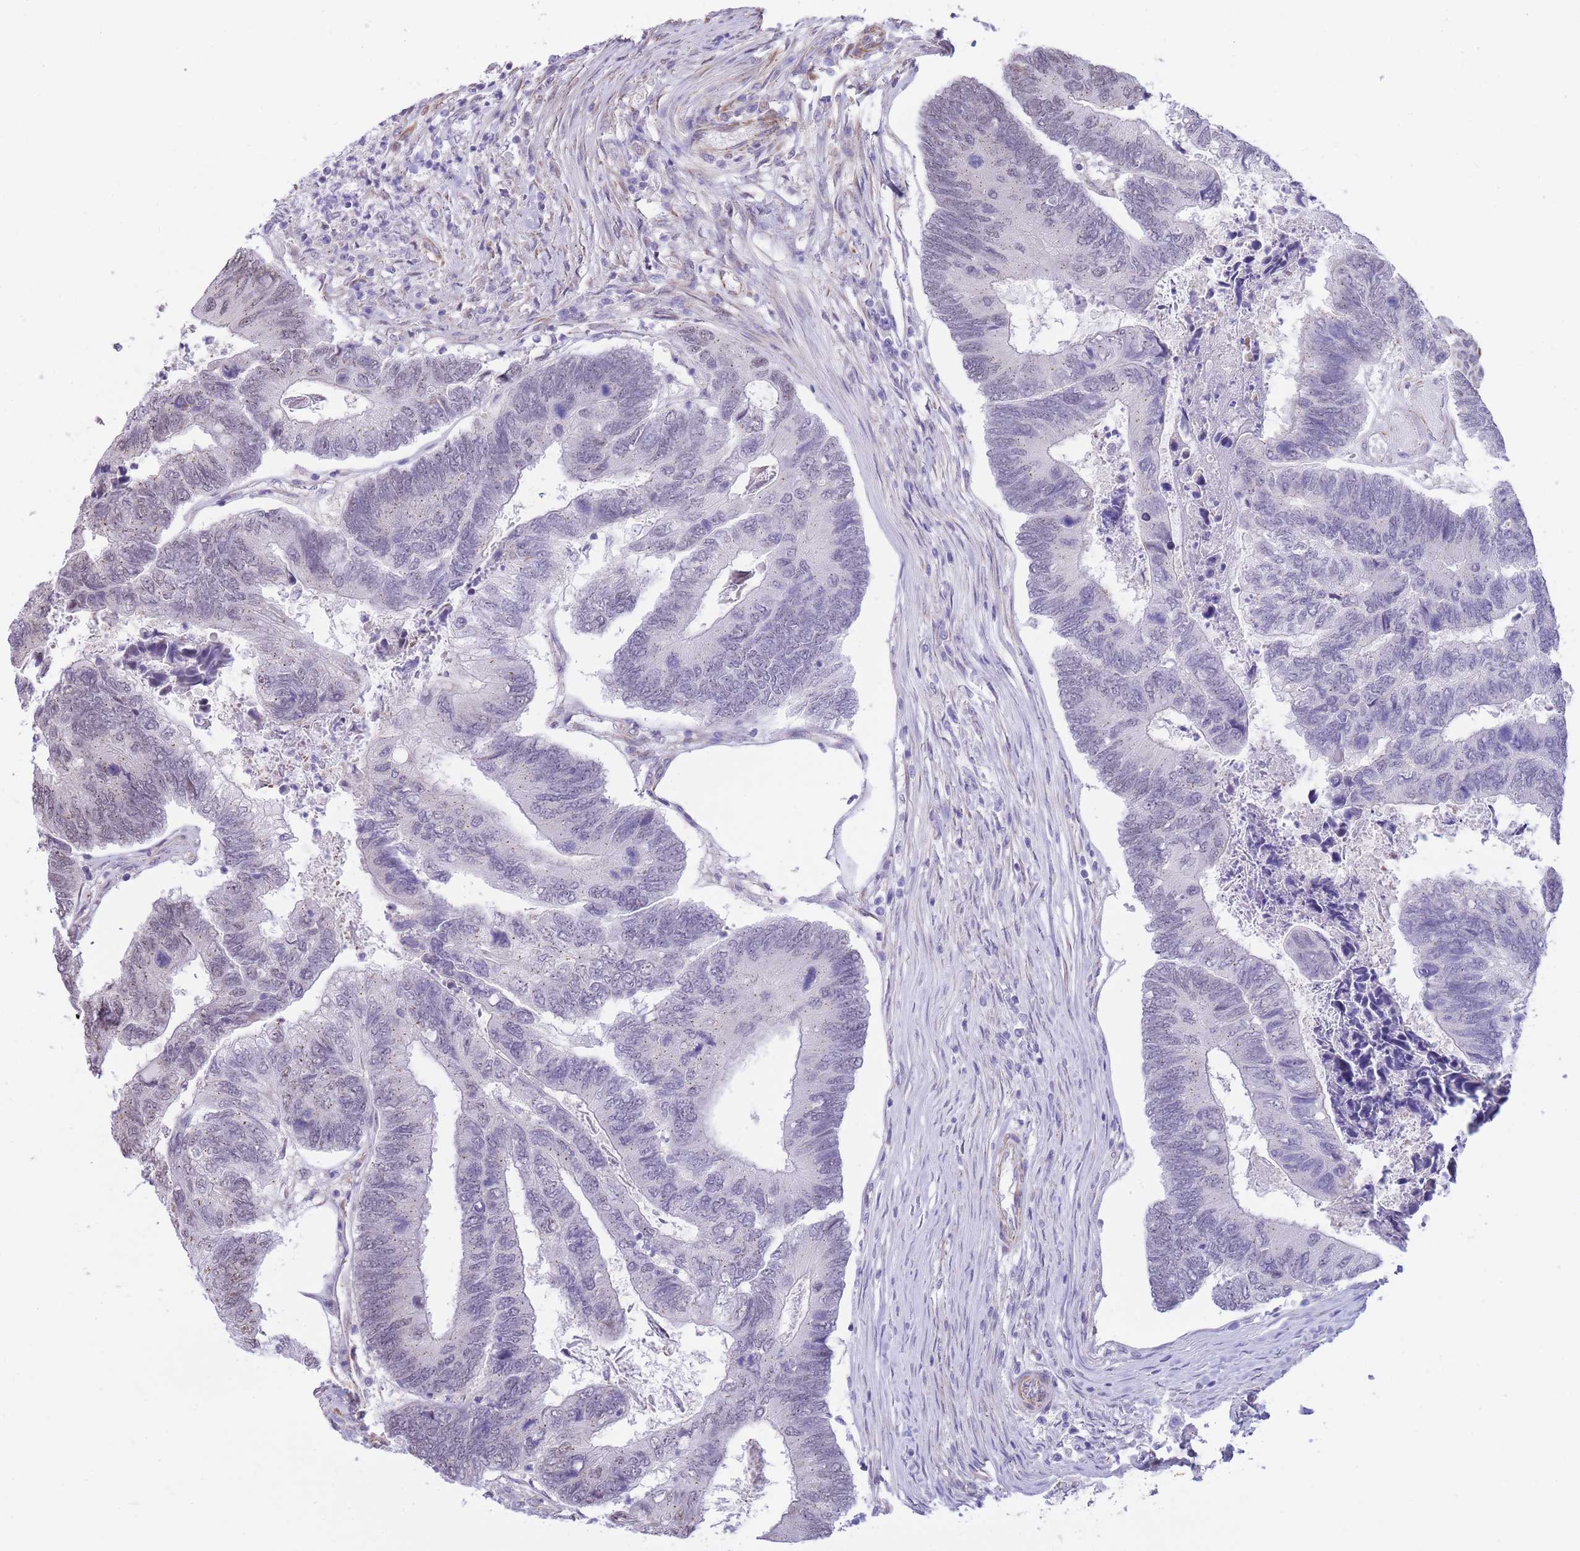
{"staining": {"intensity": "negative", "quantity": "none", "location": "none"}, "tissue": "colorectal cancer", "cell_type": "Tumor cells", "image_type": "cancer", "snomed": [{"axis": "morphology", "description": "Adenocarcinoma, NOS"}, {"axis": "topography", "description": "Colon"}], "caption": "Colorectal adenocarcinoma was stained to show a protein in brown. There is no significant positivity in tumor cells.", "gene": "PSG8", "patient": {"sex": "female", "age": 67}}